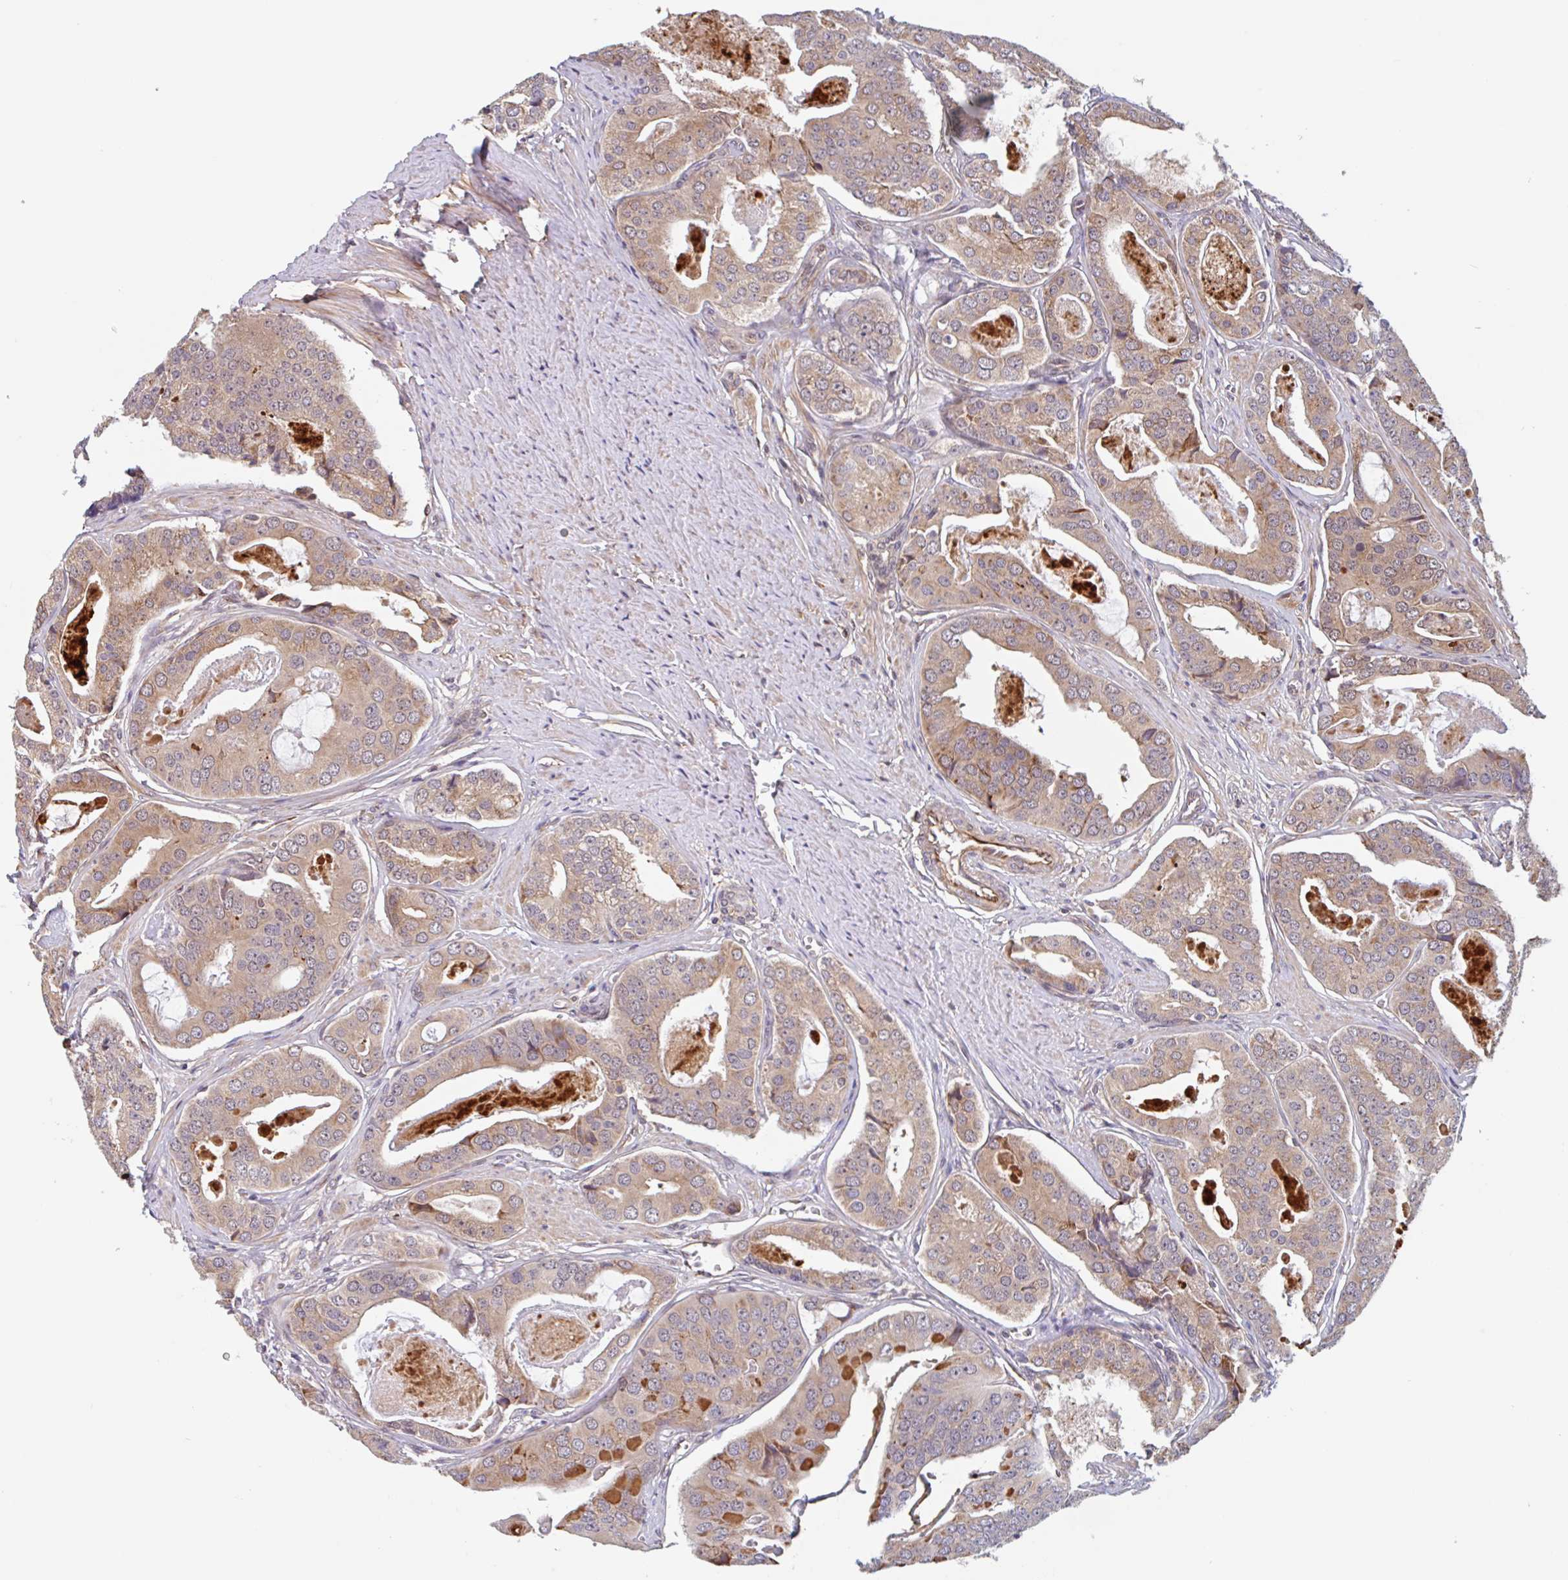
{"staining": {"intensity": "moderate", "quantity": "25%-75%", "location": "cytoplasmic/membranous"}, "tissue": "prostate cancer", "cell_type": "Tumor cells", "image_type": "cancer", "snomed": [{"axis": "morphology", "description": "Adenocarcinoma, High grade"}, {"axis": "topography", "description": "Prostate"}], "caption": "High-grade adenocarcinoma (prostate) stained with a protein marker reveals moderate staining in tumor cells.", "gene": "NUB1", "patient": {"sex": "male", "age": 71}}